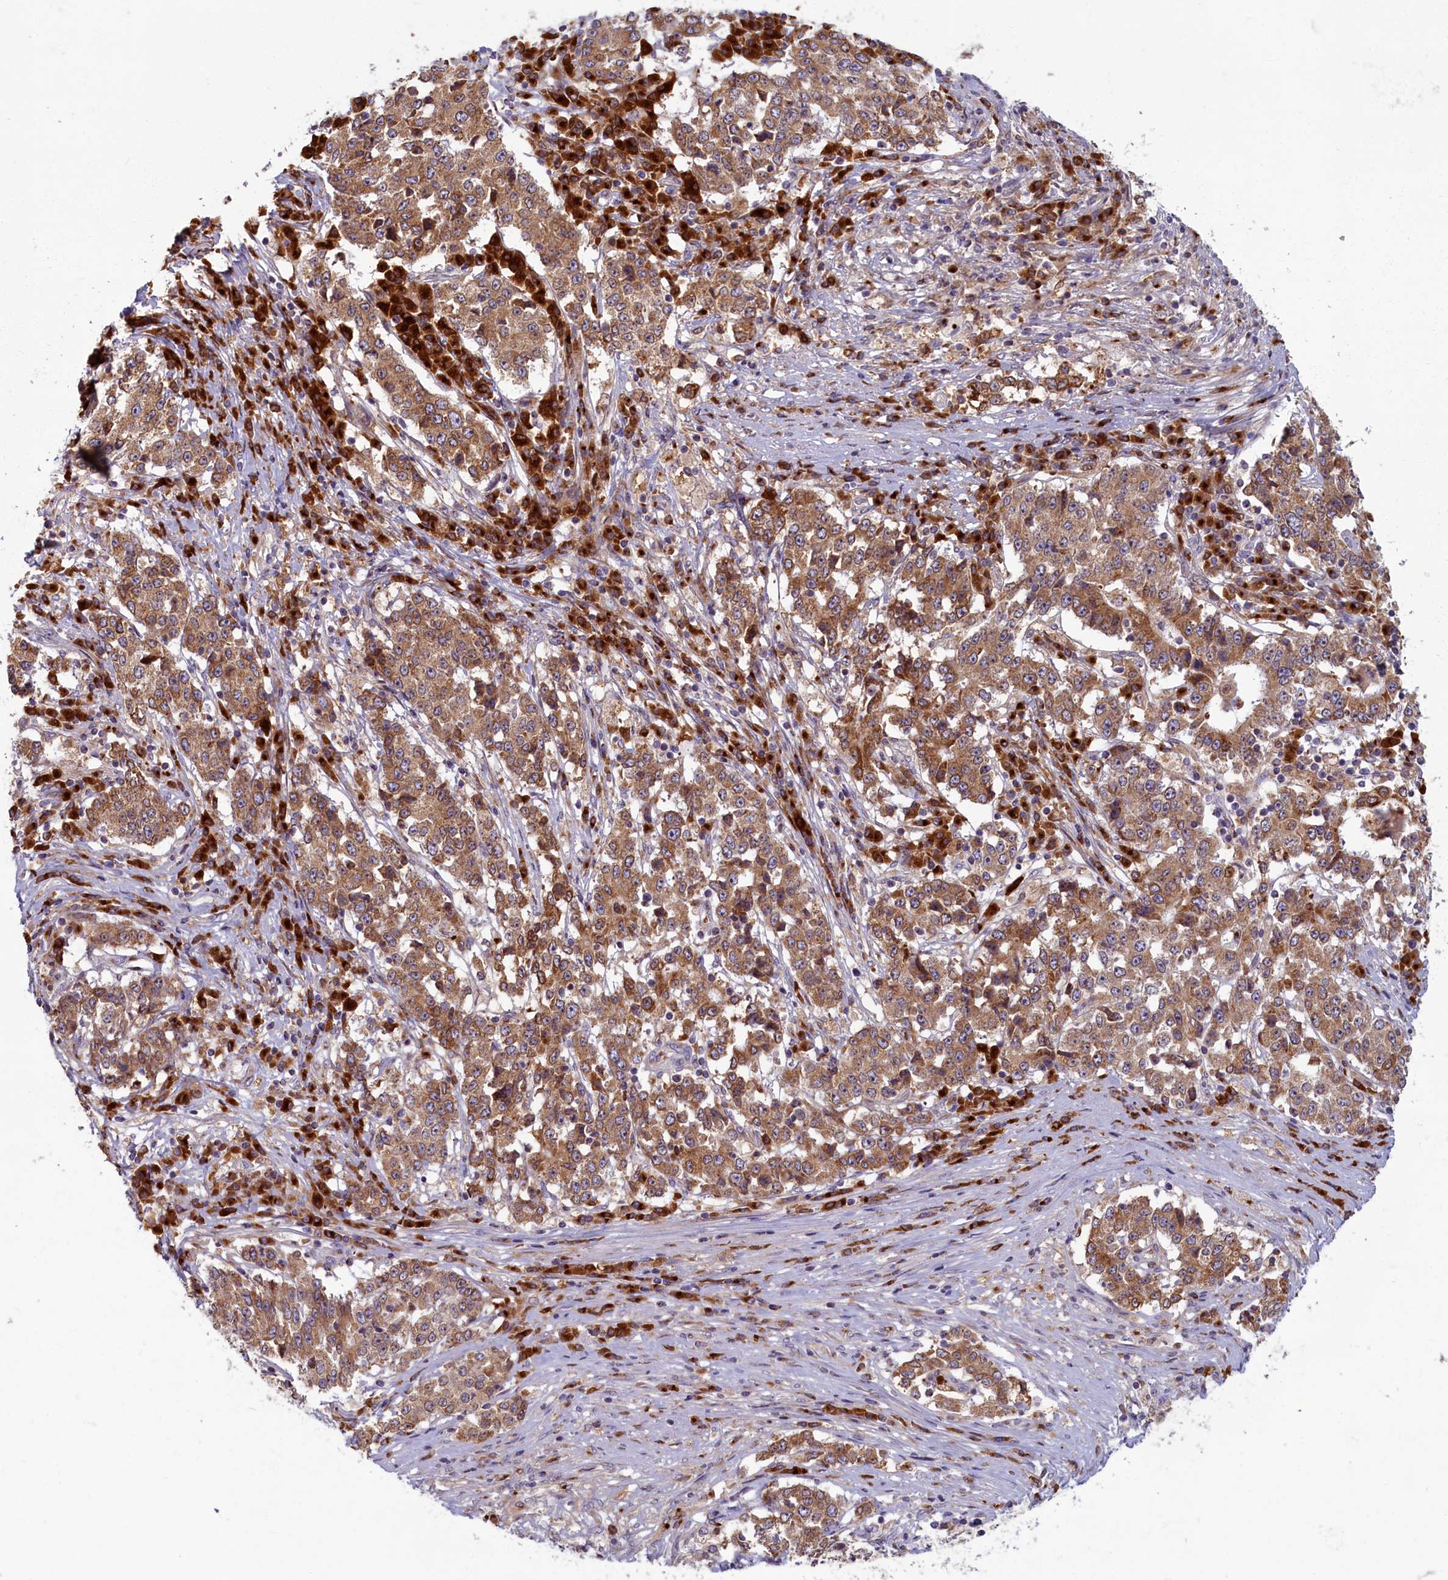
{"staining": {"intensity": "moderate", "quantity": ">75%", "location": "cytoplasmic/membranous"}, "tissue": "stomach cancer", "cell_type": "Tumor cells", "image_type": "cancer", "snomed": [{"axis": "morphology", "description": "Adenocarcinoma, NOS"}, {"axis": "topography", "description": "Stomach"}], "caption": "IHC of stomach adenocarcinoma reveals medium levels of moderate cytoplasmic/membranous staining in about >75% of tumor cells. (IHC, brightfield microscopy, high magnification).", "gene": "BLVRB", "patient": {"sex": "male", "age": 59}}